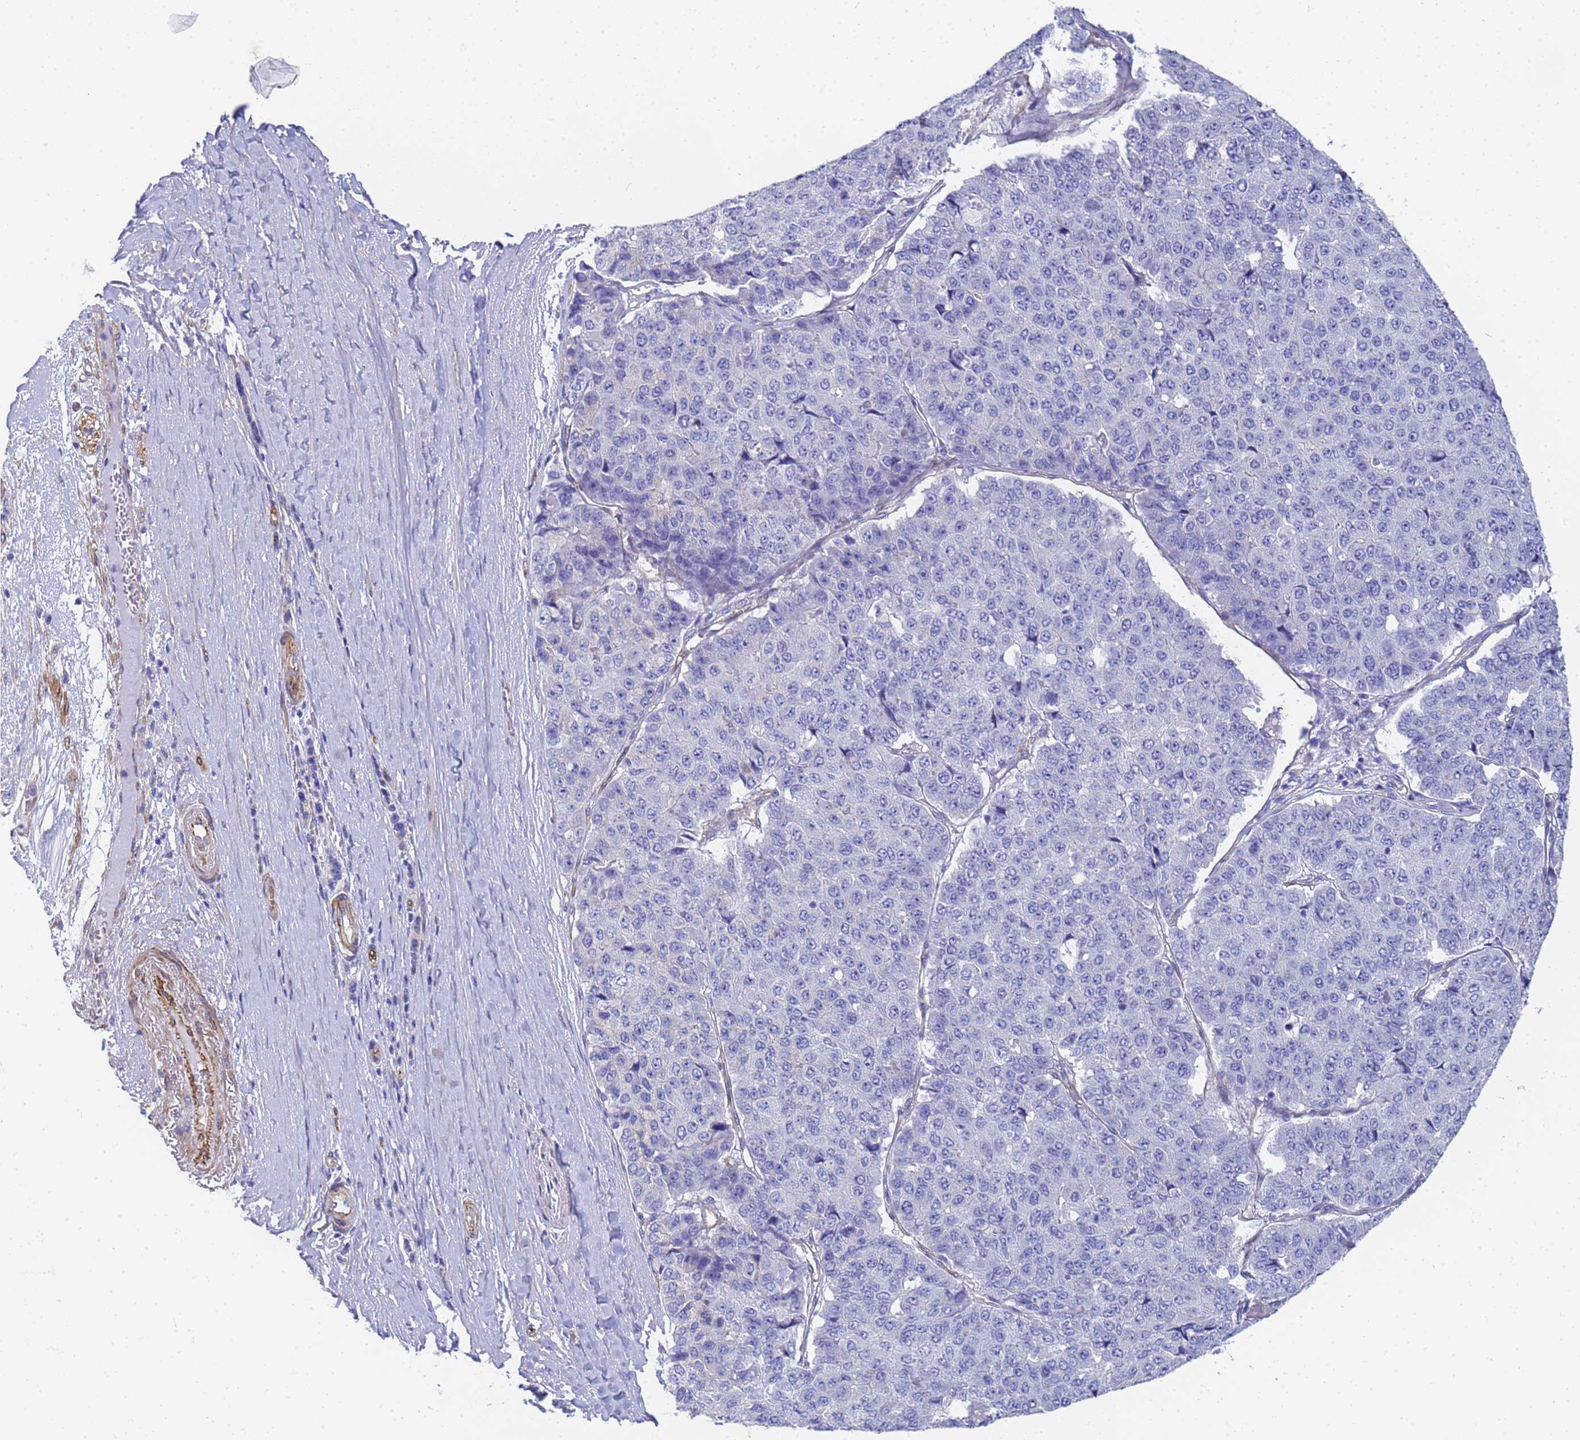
{"staining": {"intensity": "negative", "quantity": "none", "location": "none"}, "tissue": "pancreatic cancer", "cell_type": "Tumor cells", "image_type": "cancer", "snomed": [{"axis": "morphology", "description": "Adenocarcinoma, NOS"}, {"axis": "topography", "description": "Pancreas"}], "caption": "The micrograph shows no significant expression in tumor cells of pancreatic cancer.", "gene": "TUBB1", "patient": {"sex": "male", "age": 50}}